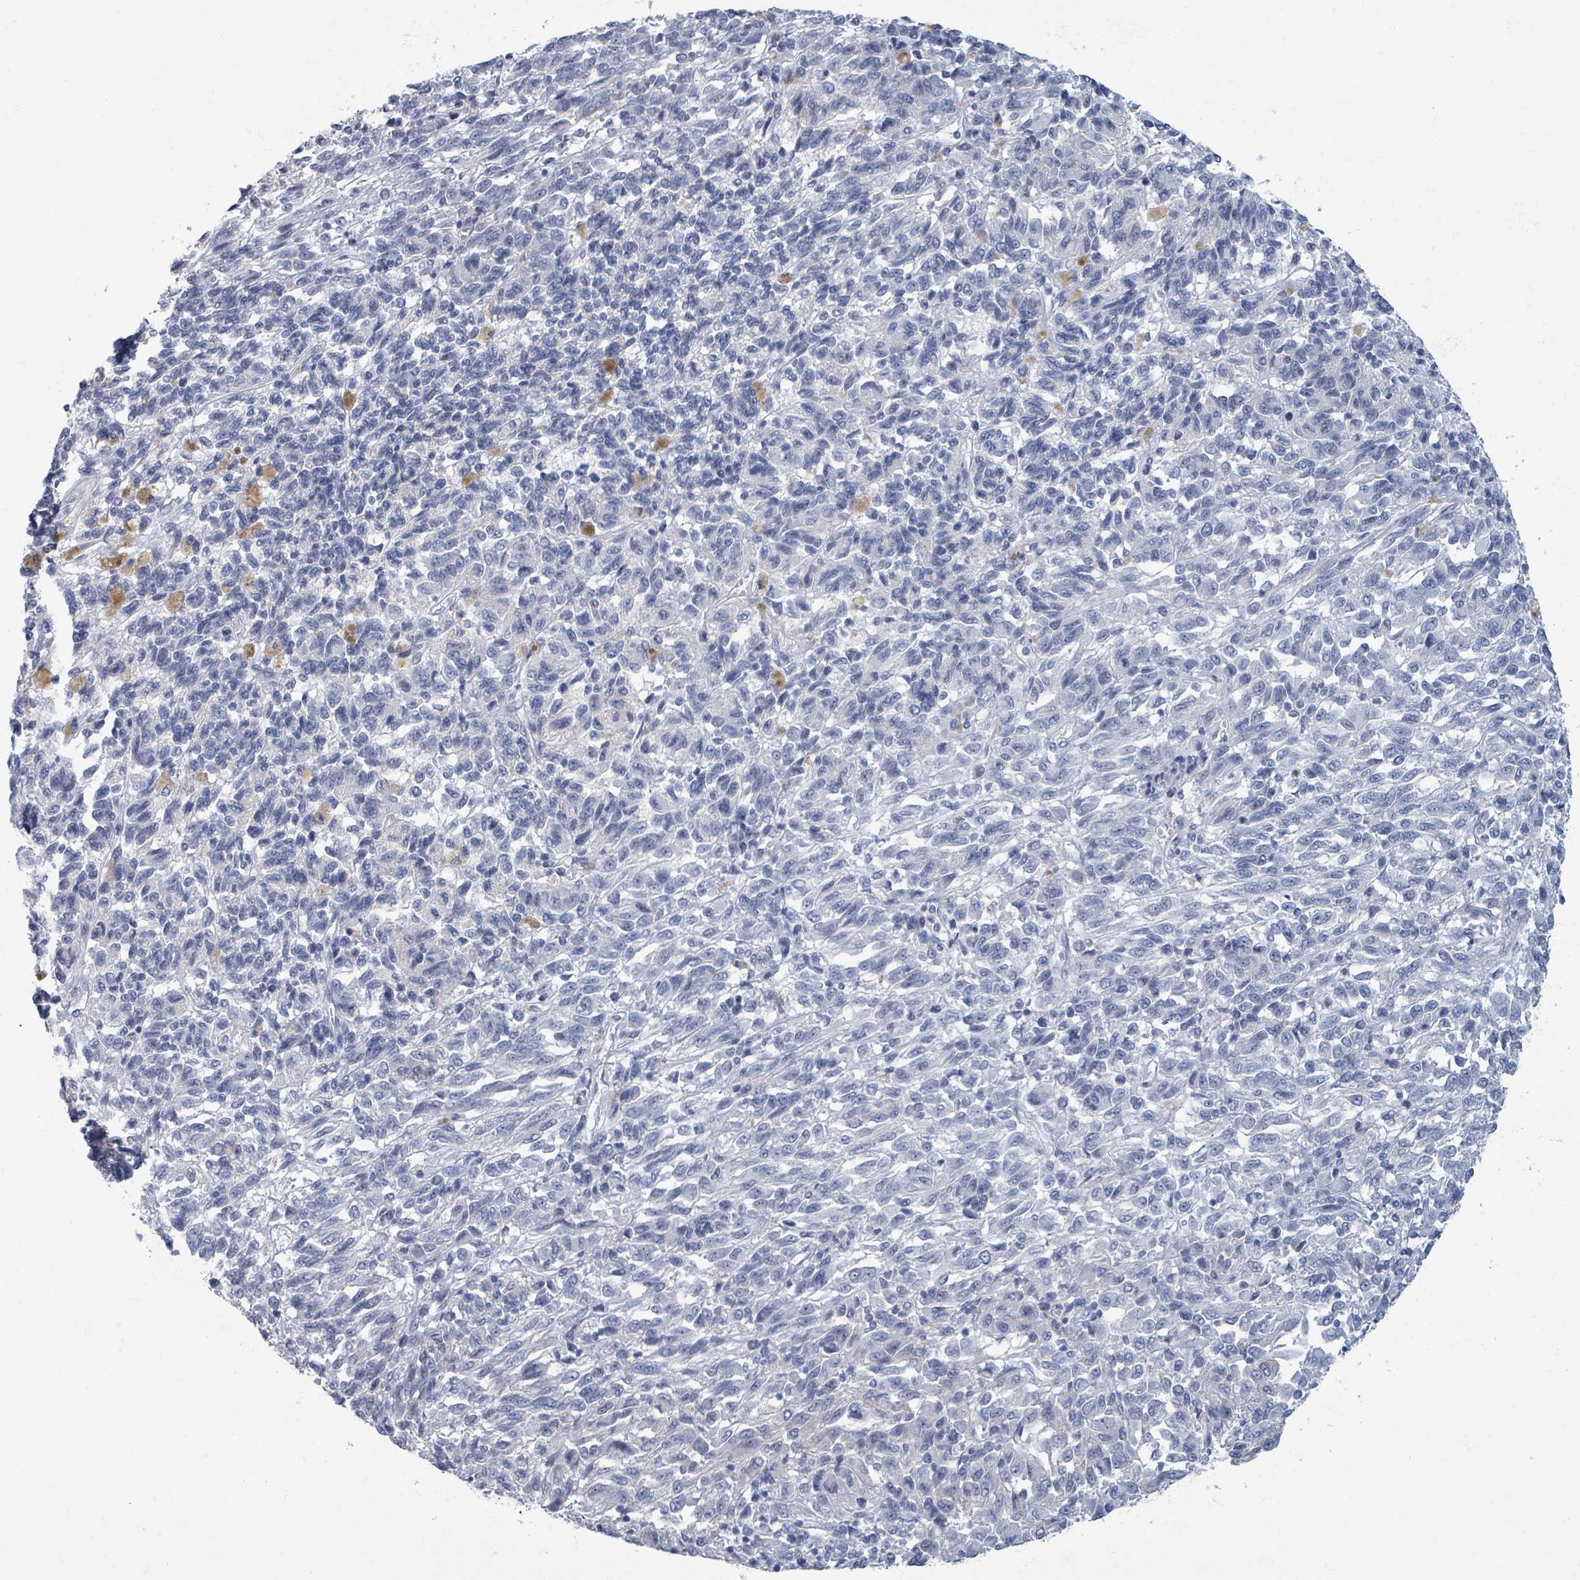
{"staining": {"intensity": "negative", "quantity": "none", "location": "none"}, "tissue": "melanoma", "cell_type": "Tumor cells", "image_type": "cancer", "snomed": [{"axis": "morphology", "description": "Malignant melanoma, Metastatic site"}, {"axis": "topography", "description": "Lung"}], "caption": "Immunohistochemistry (IHC) micrograph of neoplastic tissue: melanoma stained with DAB exhibits no significant protein expression in tumor cells.", "gene": "TAS2R1", "patient": {"sex": "male", "age": 64}}